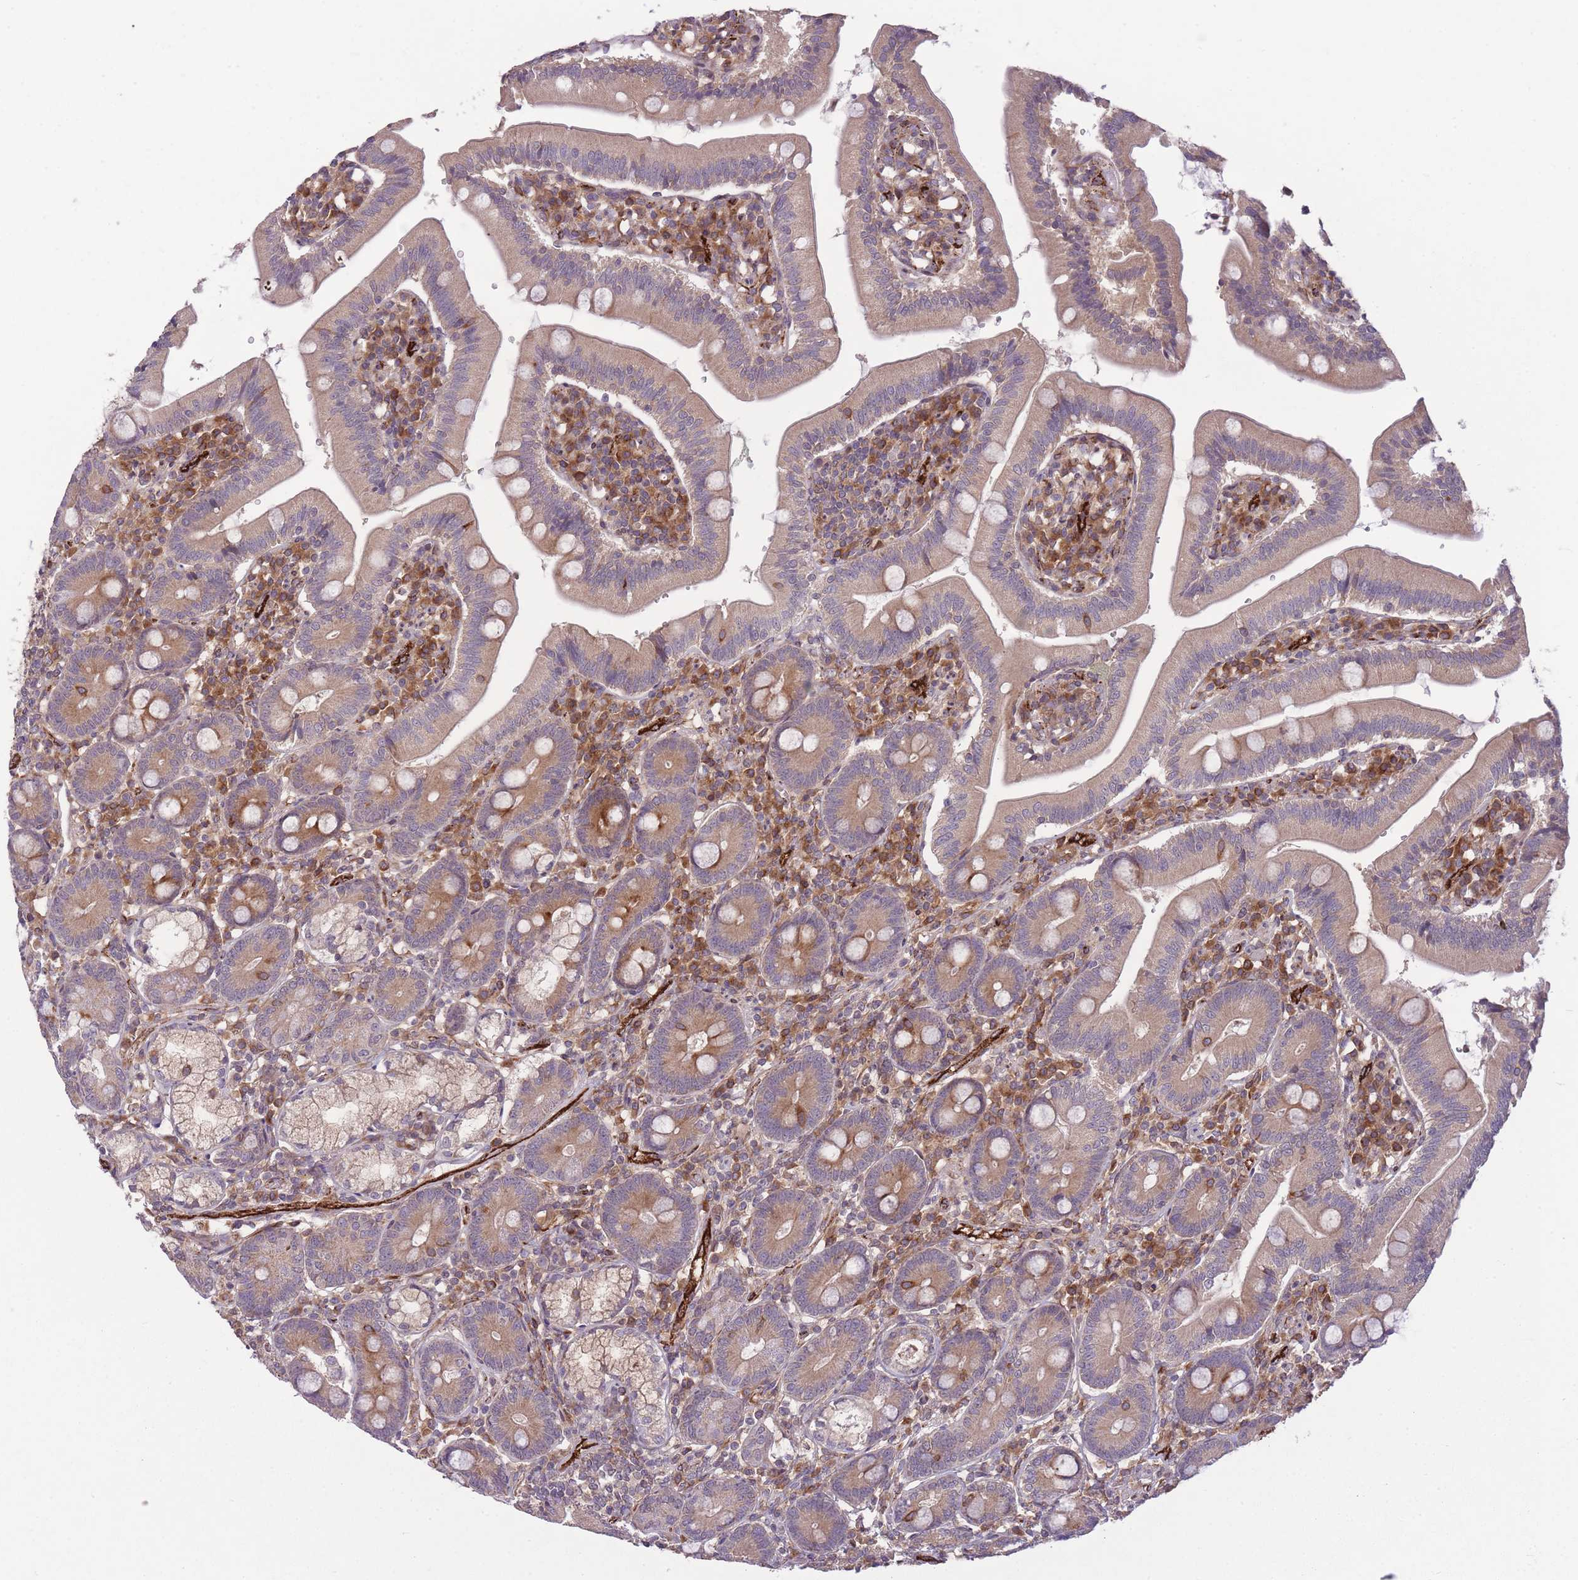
{"staining": {"intensity": "moderate", "quantity": ">75%", "location": "cytoplasmic/membranous"}, "tissue": "duodenum", "cell_type": "Glandular cells", "image_type": "normal", "snomed": [{"axis": "morphology", "description": "Normal tissue, NOS"}, {"axis": "topography", "description": "Duodenum"}], "caption": "Approximately >75% of glandular cells in normal human duodenum reveal moderate cytoplasmic/membranous protein expression as visualized by brown immunohistochemical staining.", "gene": "CISH", "patient": {"sex": "female", "age": 67}}